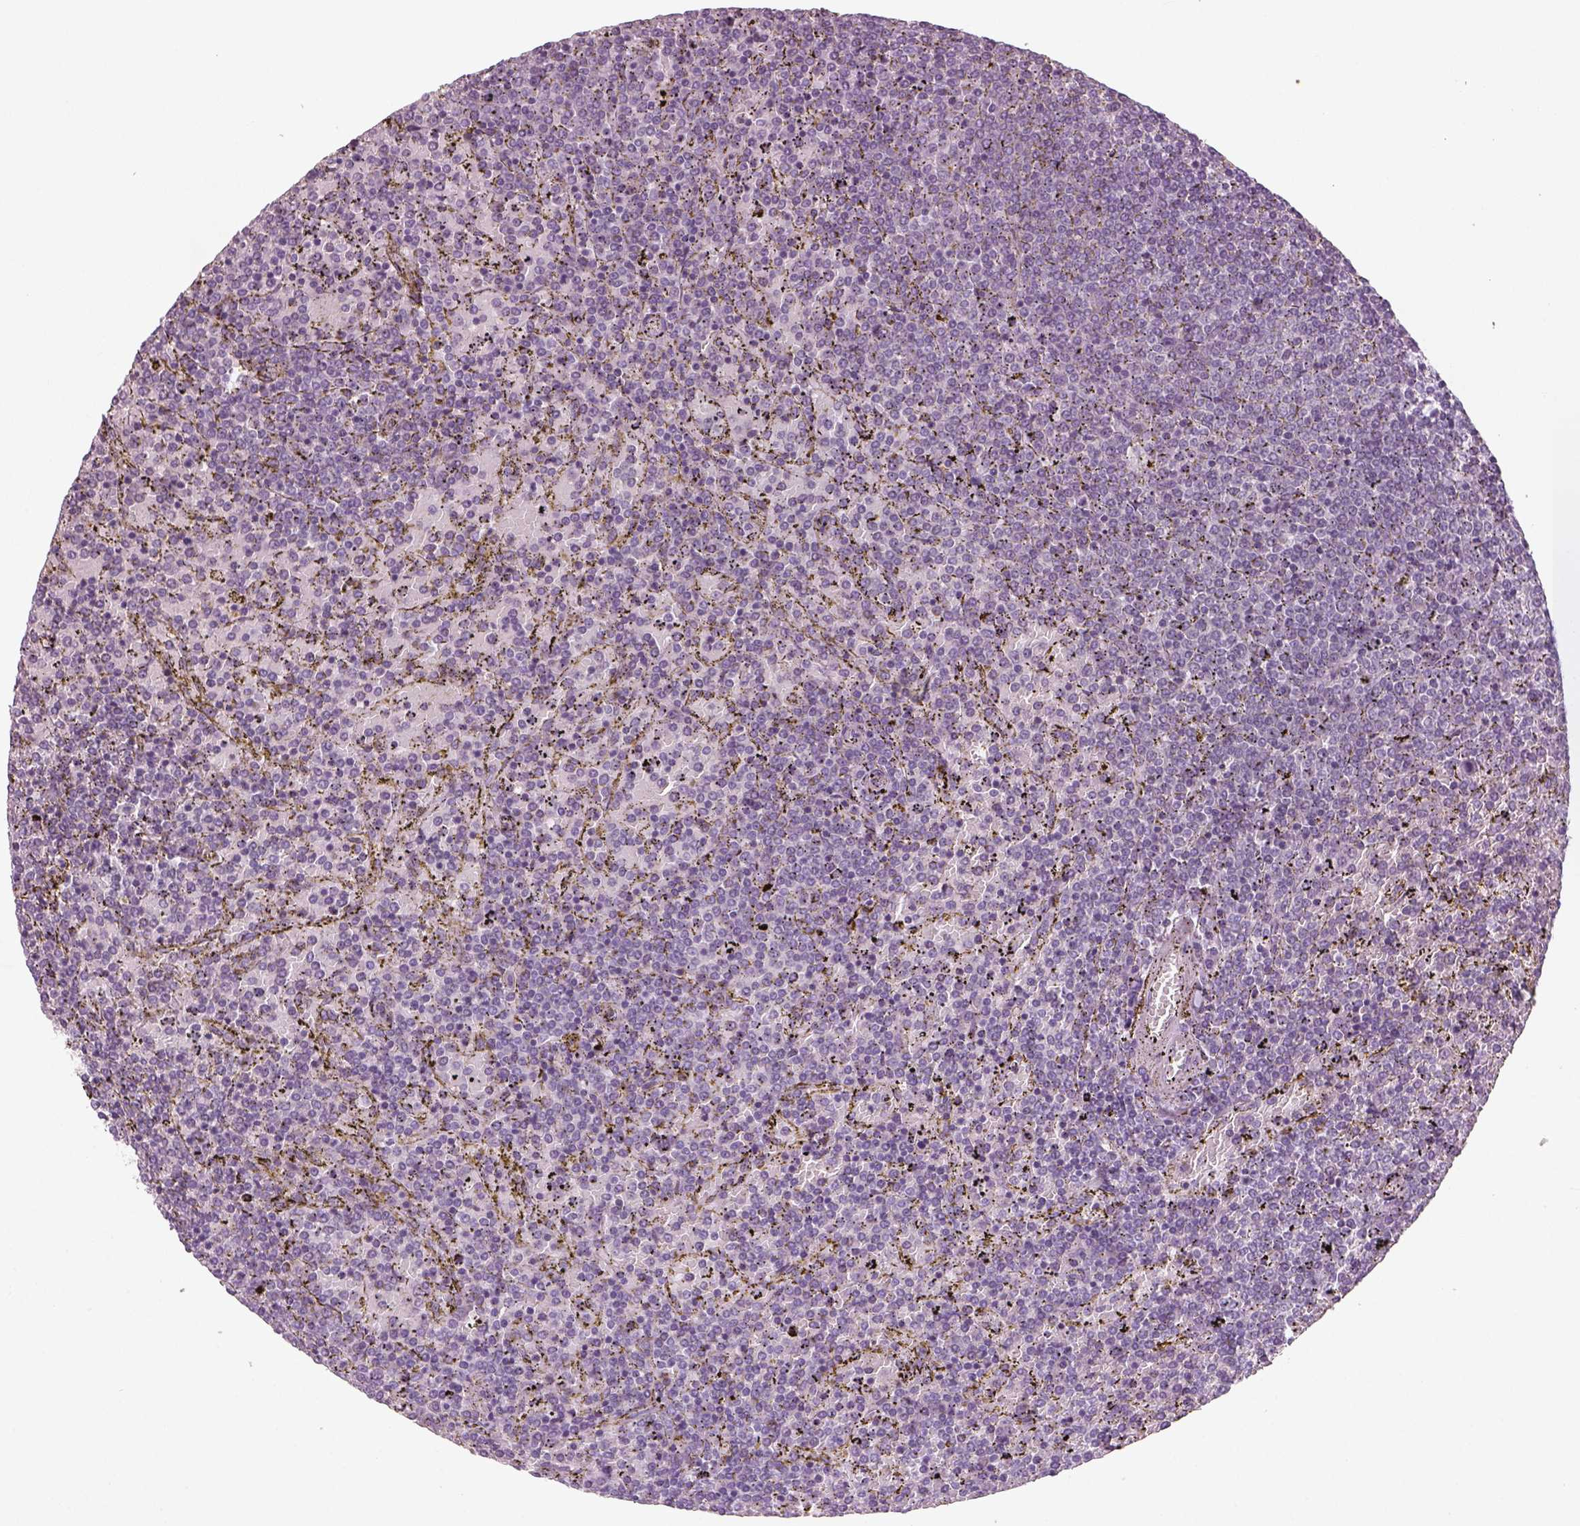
{"staining": {"intensity": "negative", "quantity": "none", "location": "none"}, "tissue": "lymphoma", "cell_type": "Tumor cells", "image_type": "cancer", "snomed": [{"axis": "morphology", "description": "Malignant lymphoma, non-Hodgkin's type, Low grade"}, {"axis": "topography", "description": "Spleen"}], "caption": "High magnification brightfield microscopy of lymphoma stained with DAB (brown) and counterstained with hematoxylin (blue): tumor cells show no significant staining. (DAB immunohistochemistry (IHC), high magnification).", "gene": "SLC6A2", "patient": {"sex": "female", "age": 77}}